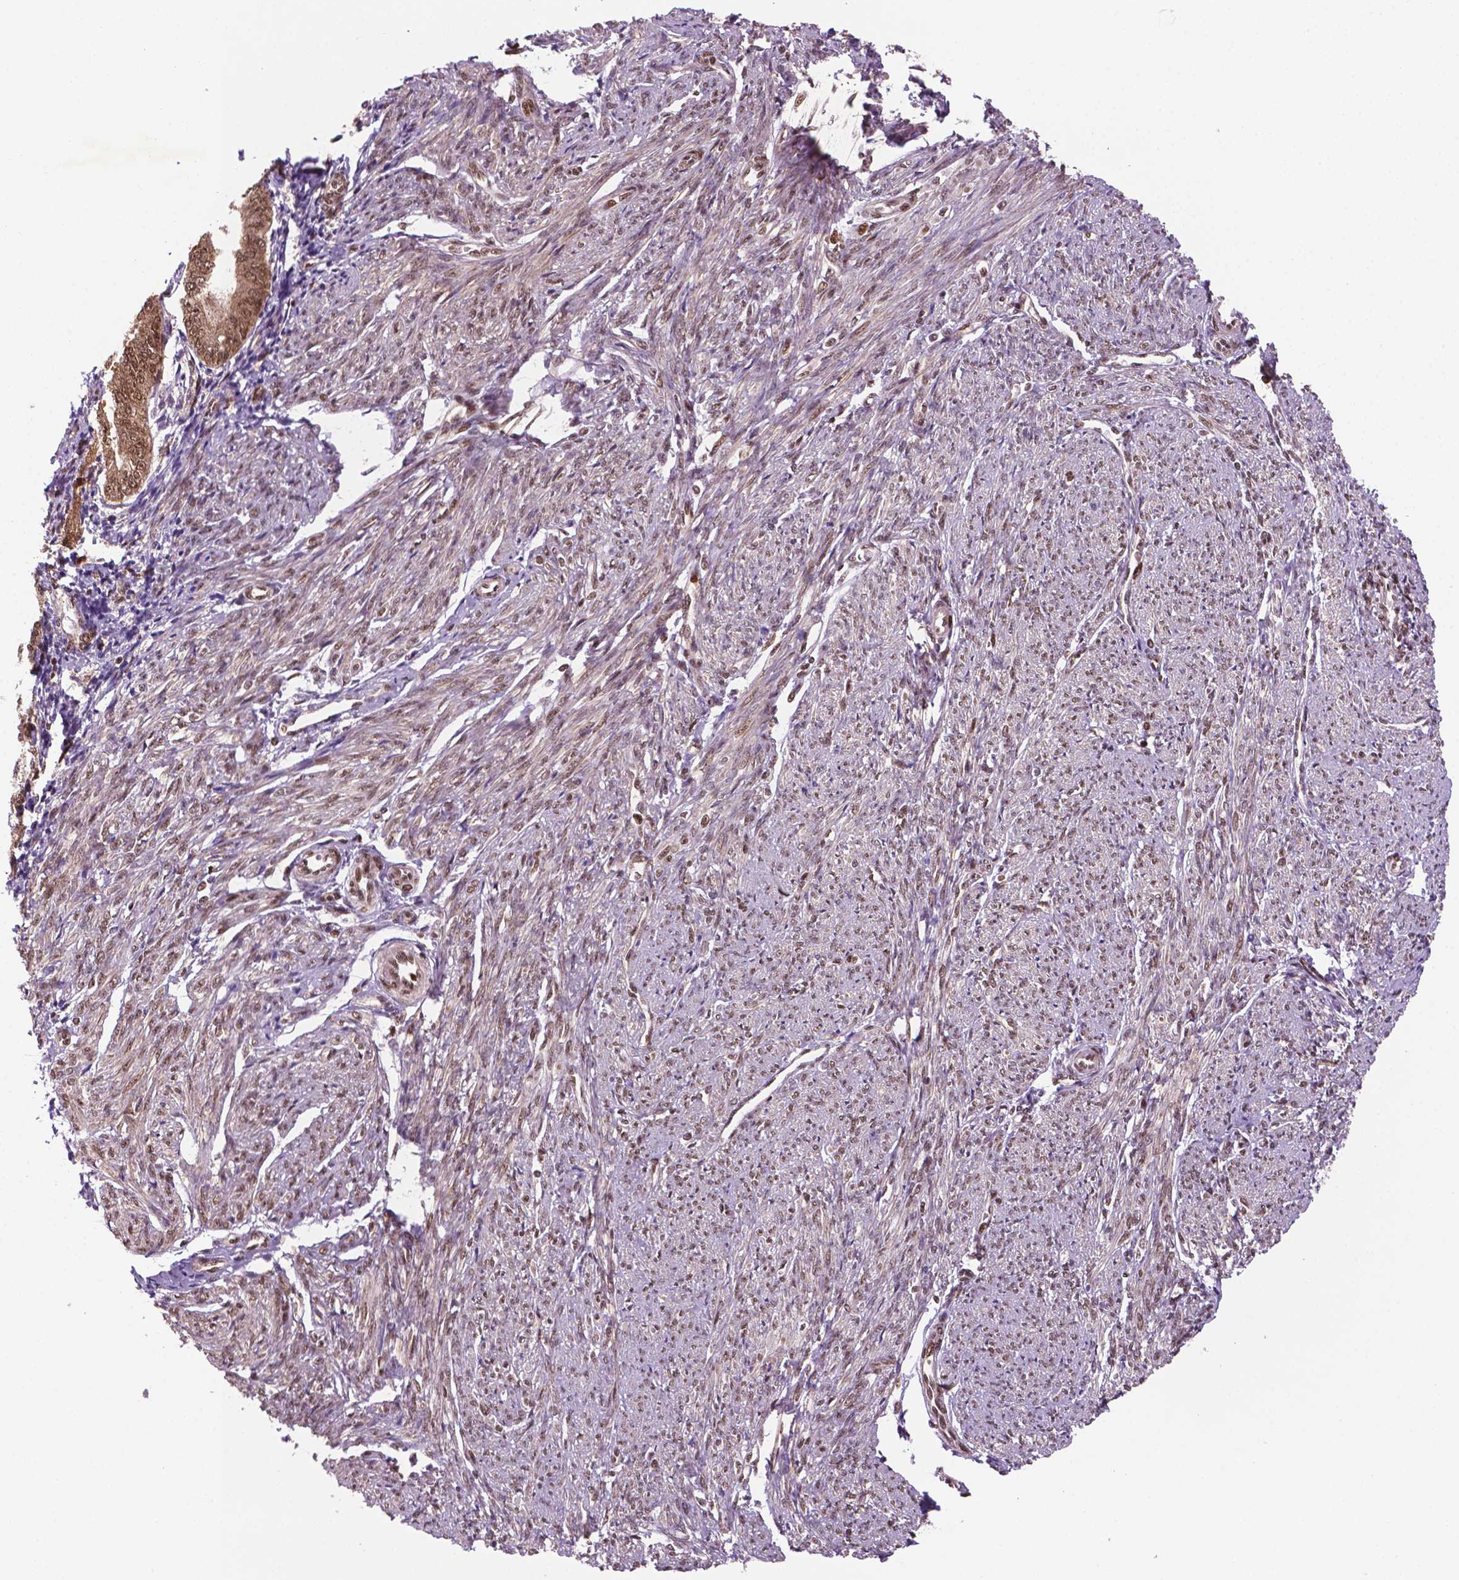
{"staining": {"intensity": "strong", "quantity": "25%-75%", "location": "nuclear"}, "tissue": "smooth muscle", "cell_type": "Smooth muscle cells", "image_type": "normal", "snomed": [{"axis": "morphology", "description": "Normal tissue, NOS"}, {"axis": "topography", "description": "Smooth muscle"}], "caption": "Smooth muscle stained for a protein (brown) reveals strong nuclear positive expression in about 25%-75% of smooth muscle cells.", "gene": "SIRT6", "patient": {"sex": "female", "age": 65}}